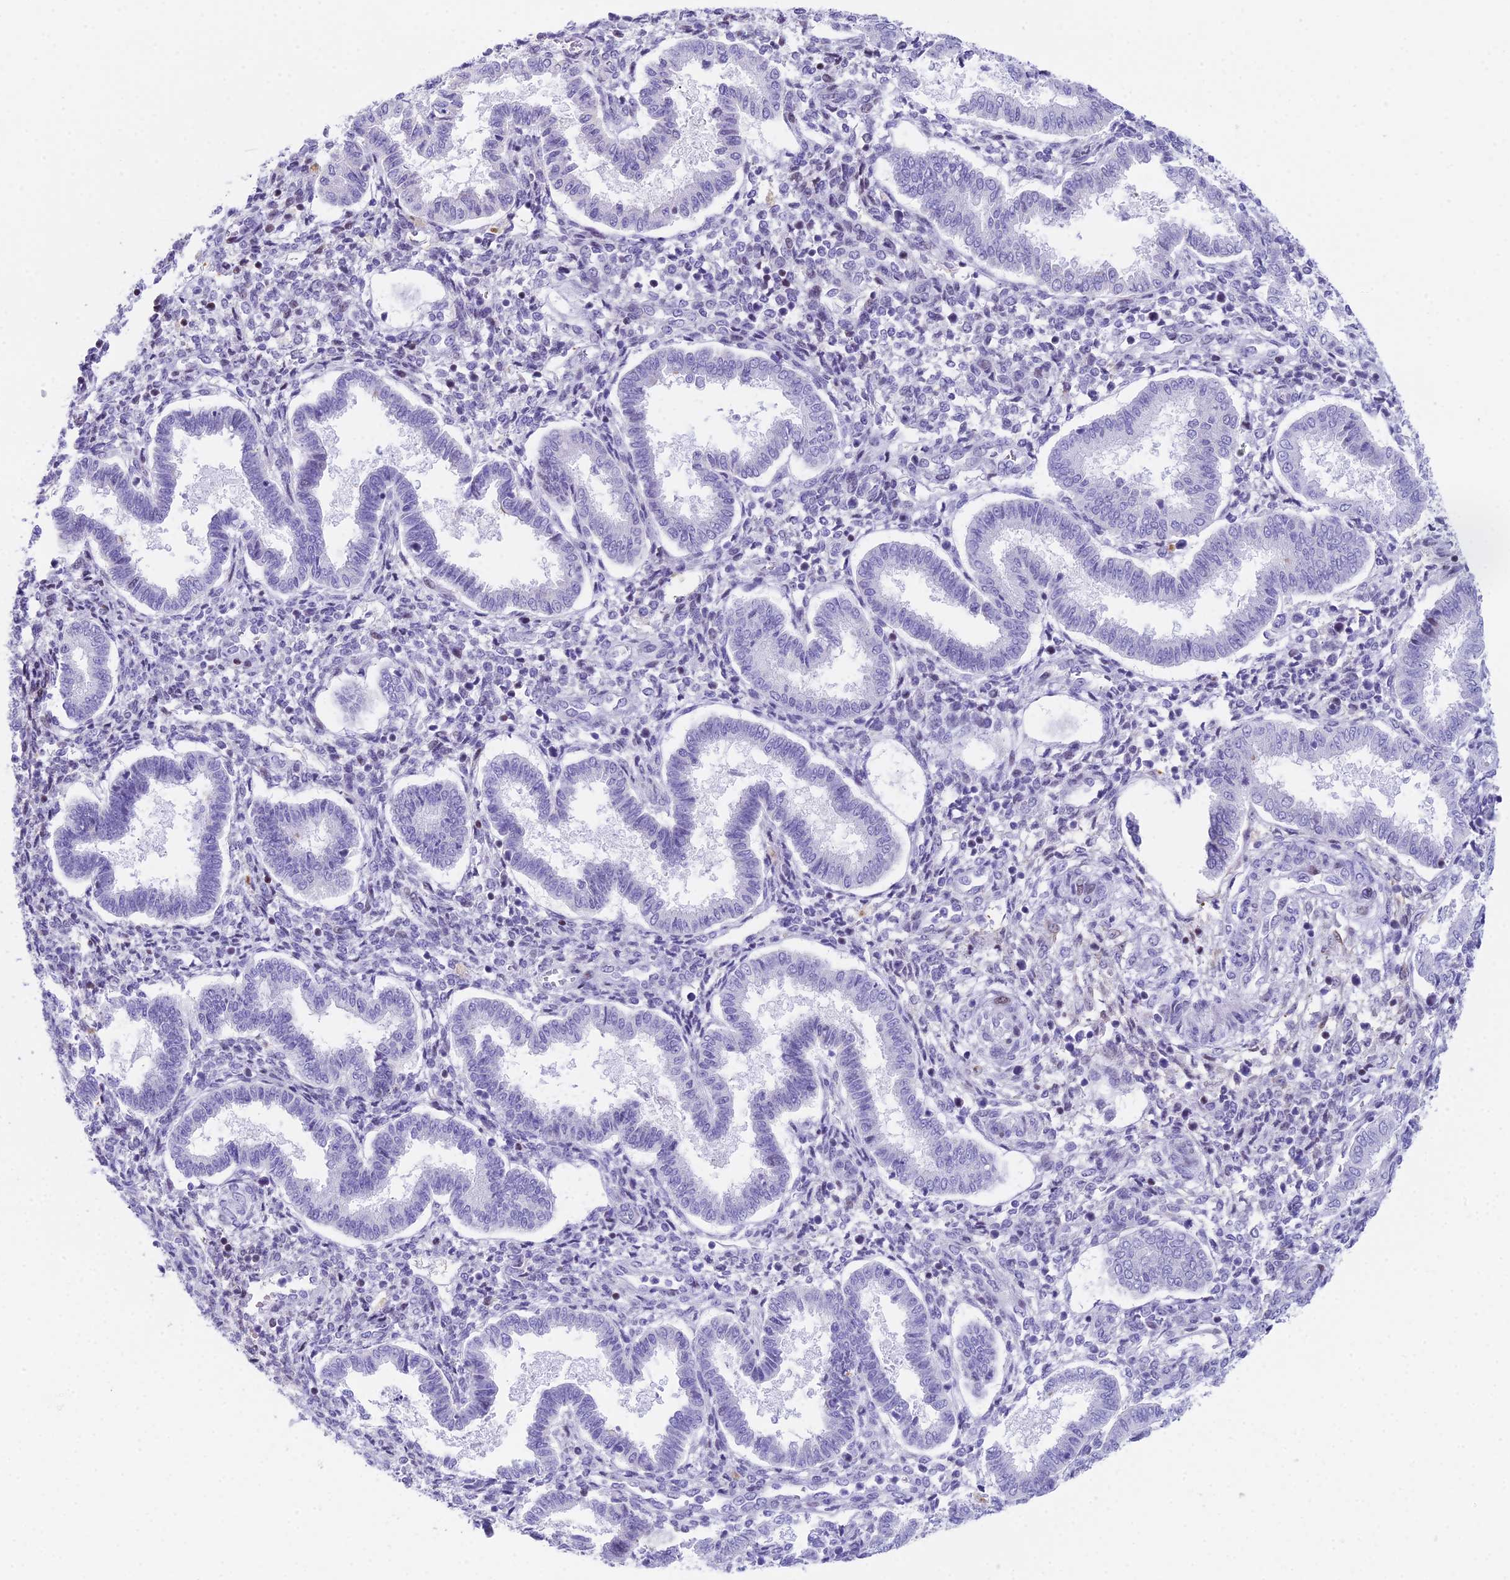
{"staining": {"intensity": "moderate", "quantity": "<25%", "location": "cytoplasmic/membranous"}, "tissue": "endometrium", "cell_type": "Cells in endometrial stroma", "image_type": "normal", "snomed": [{"axis": "morphology", "description": "Normal tissue, NOS"}, {"axis": "topography", "description": "Endometrium"}], "caption": "The histopathology image demonstrates a brown stain indicating the presence of a protein in the cytoplasmic/membranous of cells in endometrial stroma in endometrium. The protein is stained brown, and the nuclei are stained in blue (DAB IHC with brightfield microscopy, high magnification).", "gene": "CC2D2A", "patient": {"sex": "female", "age": 24}}